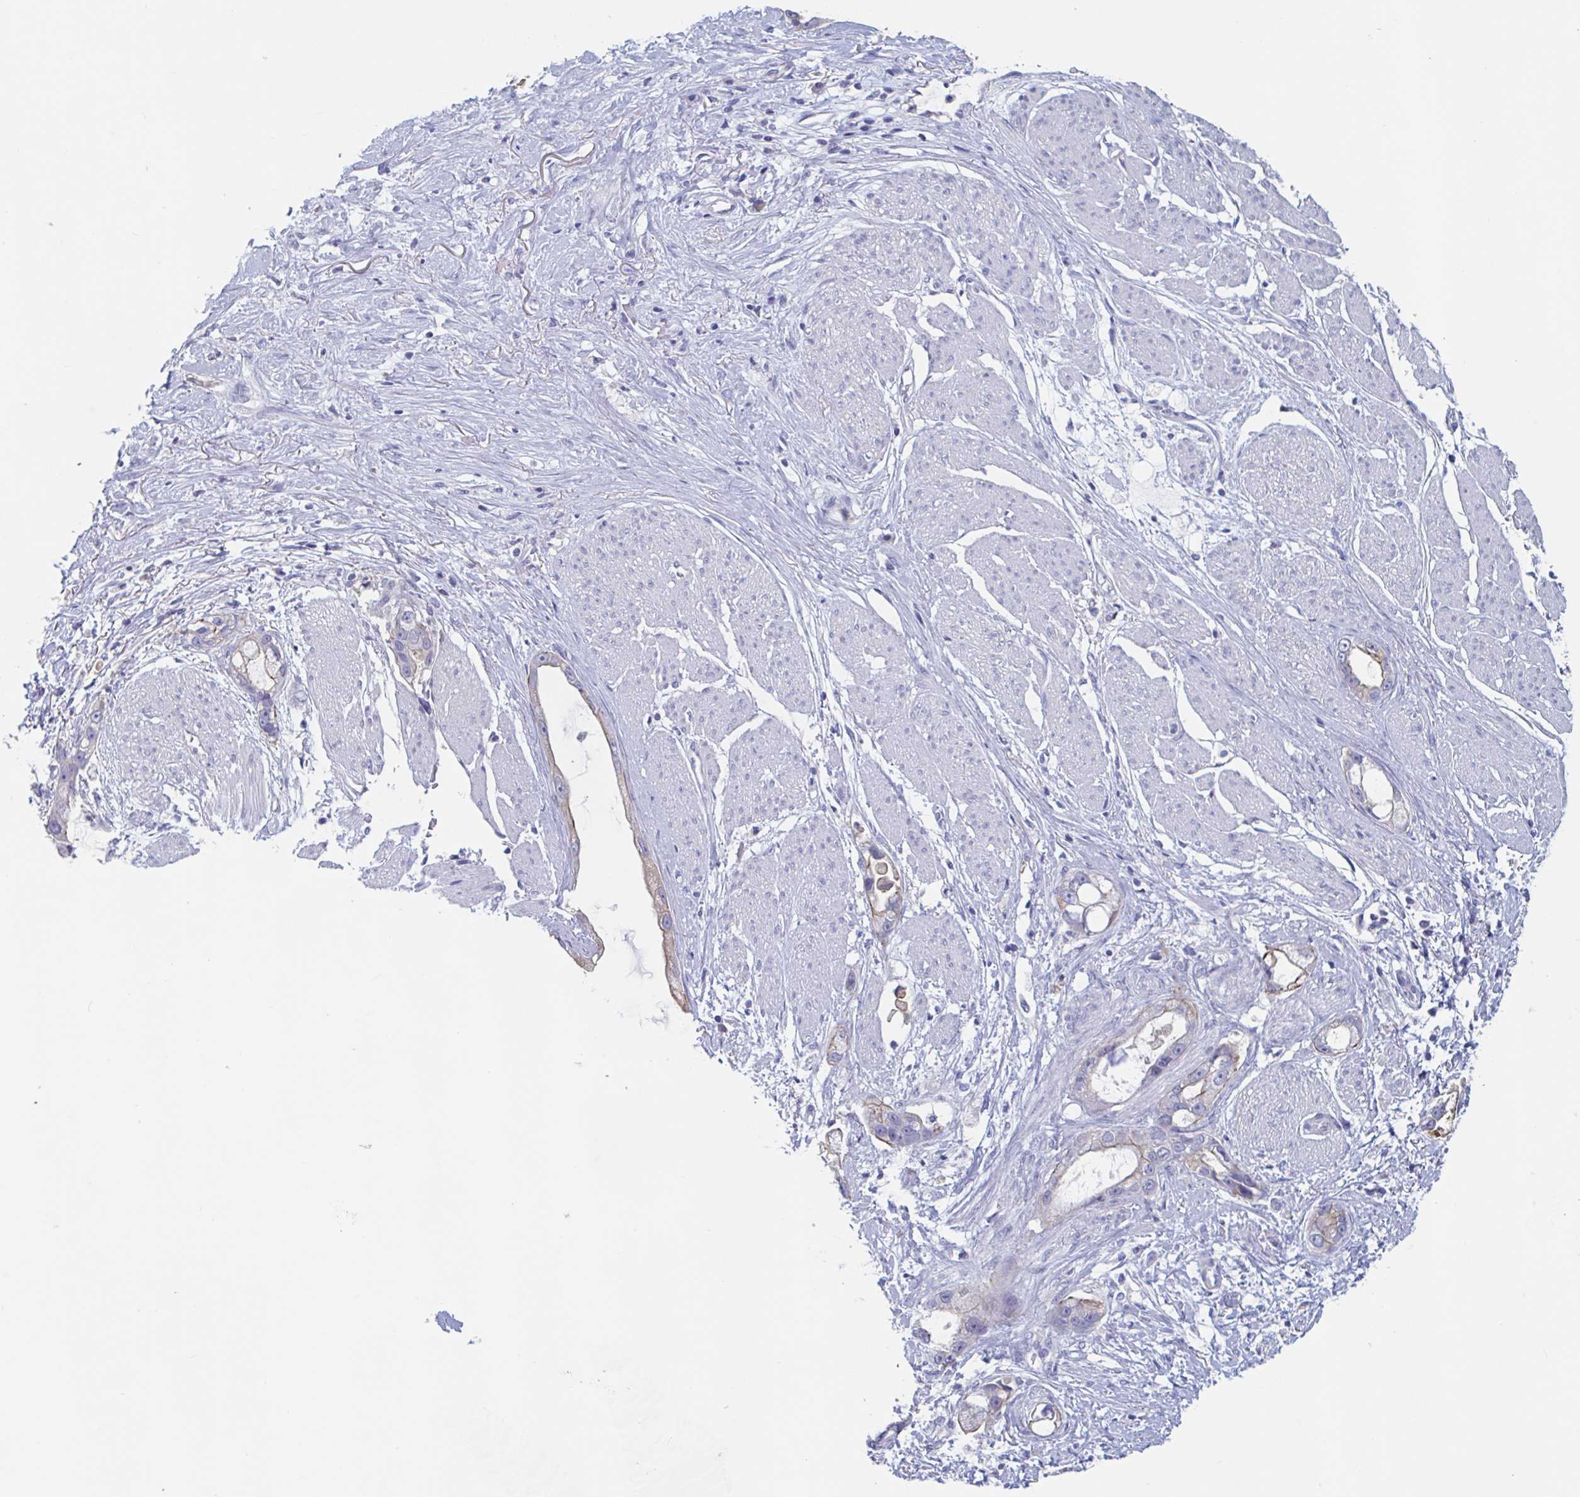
{"staining": {"intensity": "moderate", "quantity": "<25%", "location": "cytoplasmic/membranous"}, "tissue": "stomach cancer", "cell_type": "Tumor cells", "image_type": "cancer", "snomed": [{"axis": "morphology", "description": "Adenocarcinoma, NOS"}, {"axis": "topography", "description": "Stomach"}], "caption": "Protein expression analysis of stomach adenocarcinoma demonstrates moderate cytoplasmic/membranous positivity in approximately <25% of tumor cells.", "gene": "UNKL", "patient": {"sex": "male", "age": 55}}